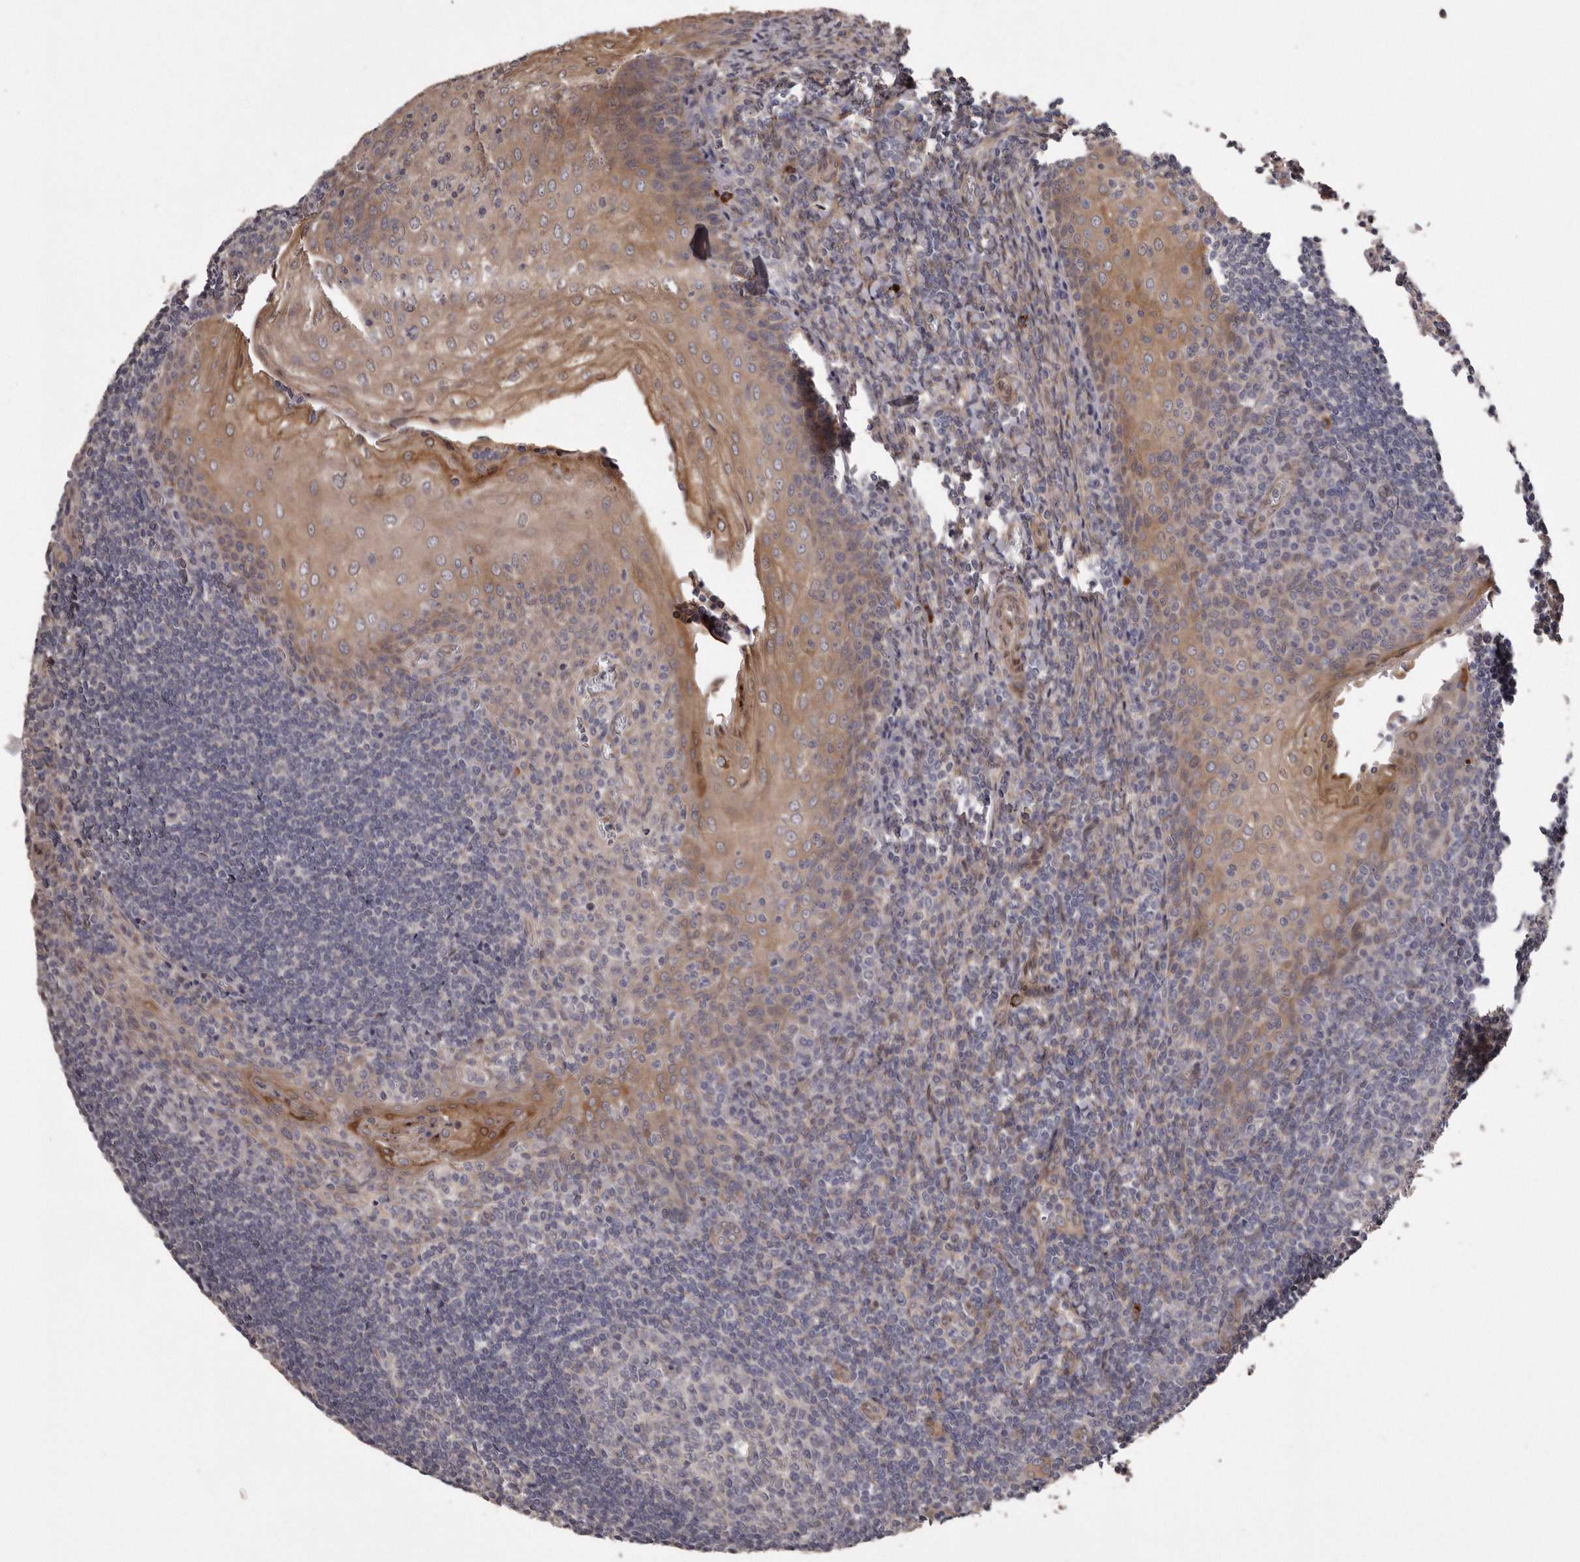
{"staining": {"intensity": "negative", "quantity": "none", "location": "none"}, "tissue": "tonsil", "cell_type": "Germinal center cells", "image_type": "normal", "snomed": [{"axis": "morphology", "description": "Normal tissue, NOS"}, {"axis": "topography", "description": "Tonsil"}], "caption": "Germinal center cells show no significant protein positivity in benign tonsil. (Stains: DAB (3,3'-diaminobenzidine) immunohistochemistry with hematoxylin counter stain, Microscopy: brightfield microscopy at high magnification).", "gene": "ARMCX1", "patient": {"sex": "male", "age": 27}}